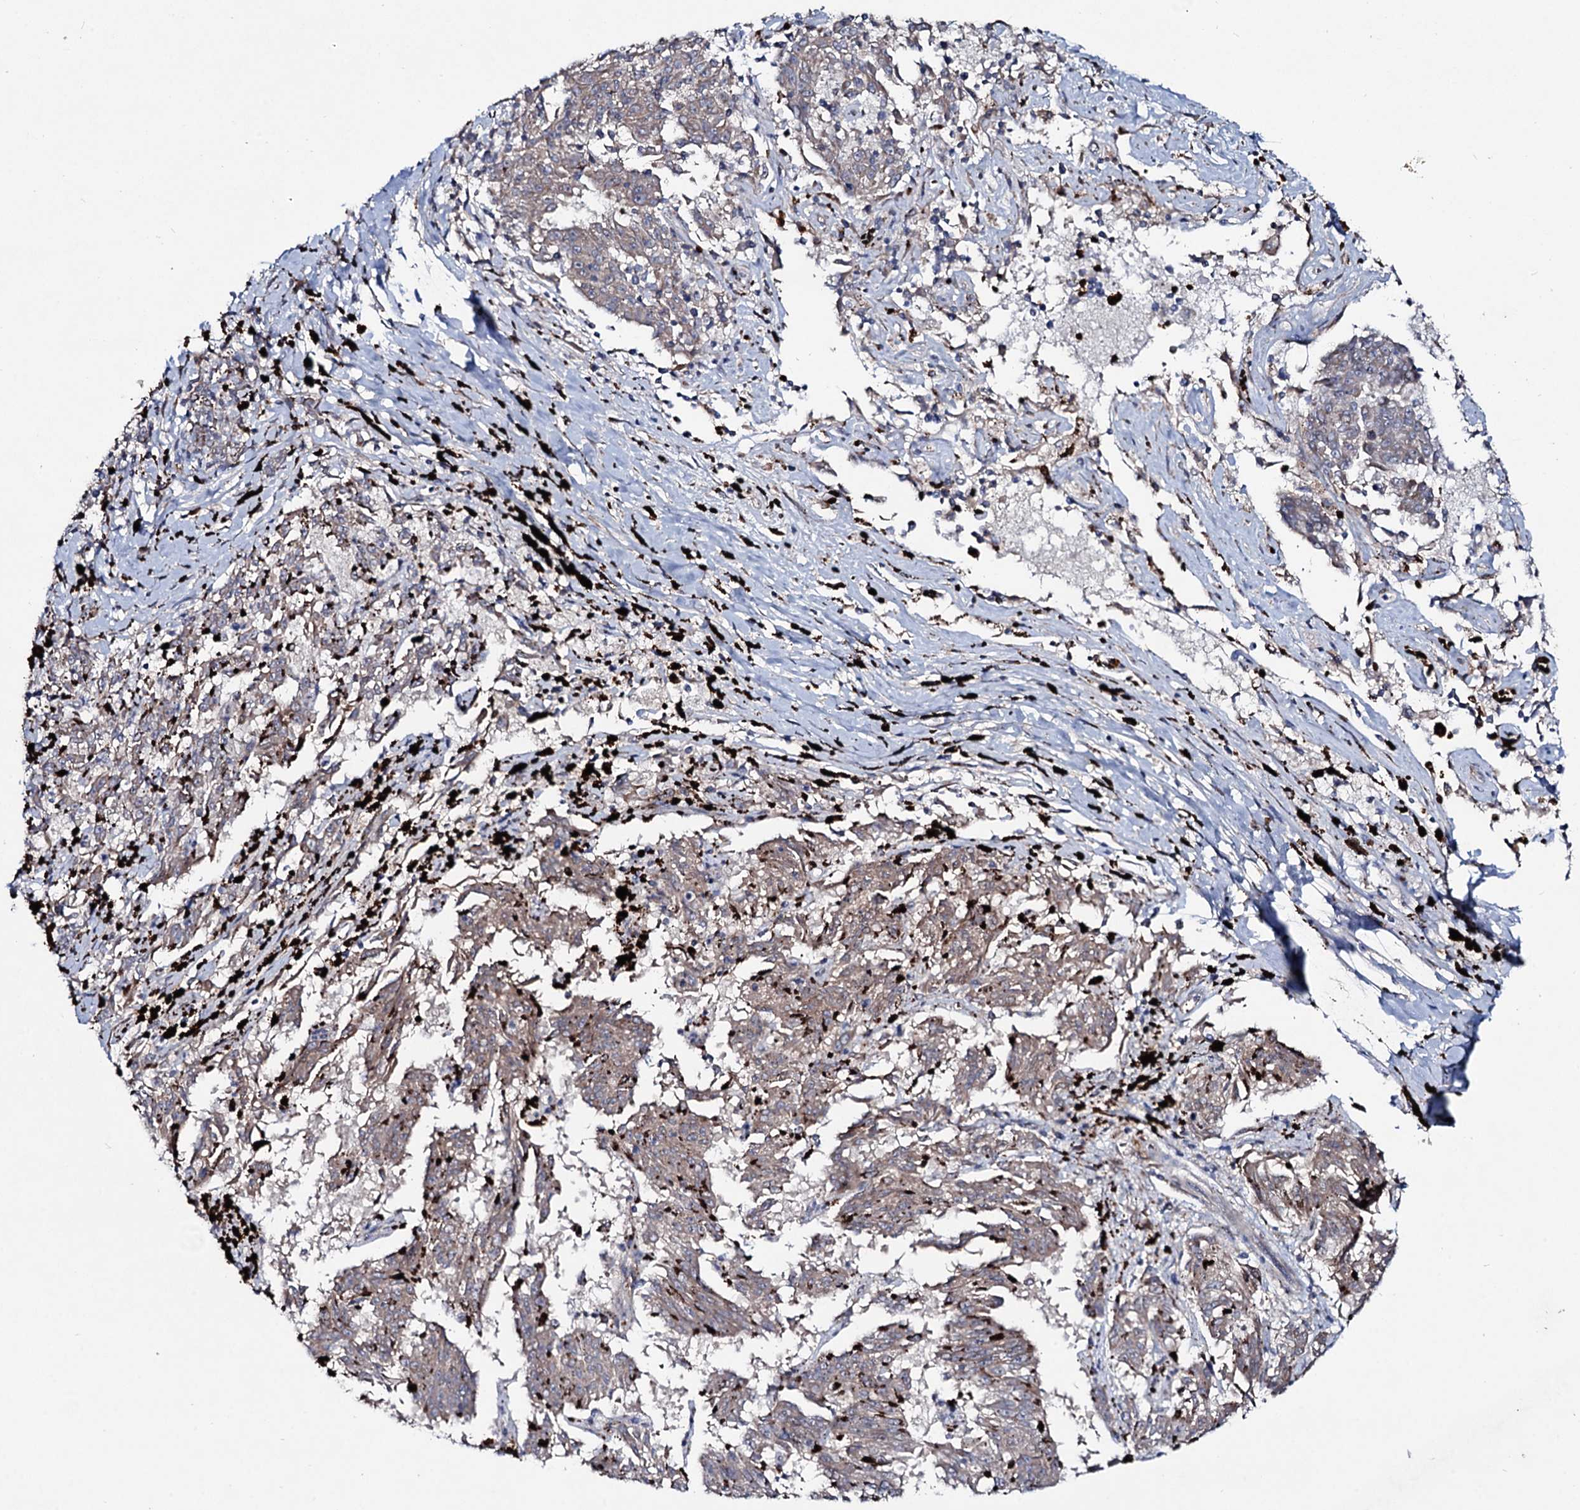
{"staining": {"intensity": "weak", "quantity": ">75%", "location": "cytoplasmic/membranous"}, "tissue": "melanoma", "cell_type": "Tumor cells", "image_type": "cancer", "snomed": [{"axis": "morphology", "description": "Malignant melanoma, NOS"}, {"axis": "topography", "description": "Skin"}], "caption": "Immunohistochemical staining of human melanoma demonstrates weak cytoplasmic/membranous protein expression in about >75% of tumor cells.", "gene": "RNF6", "patient": {"sex": "female", "age": 72}}